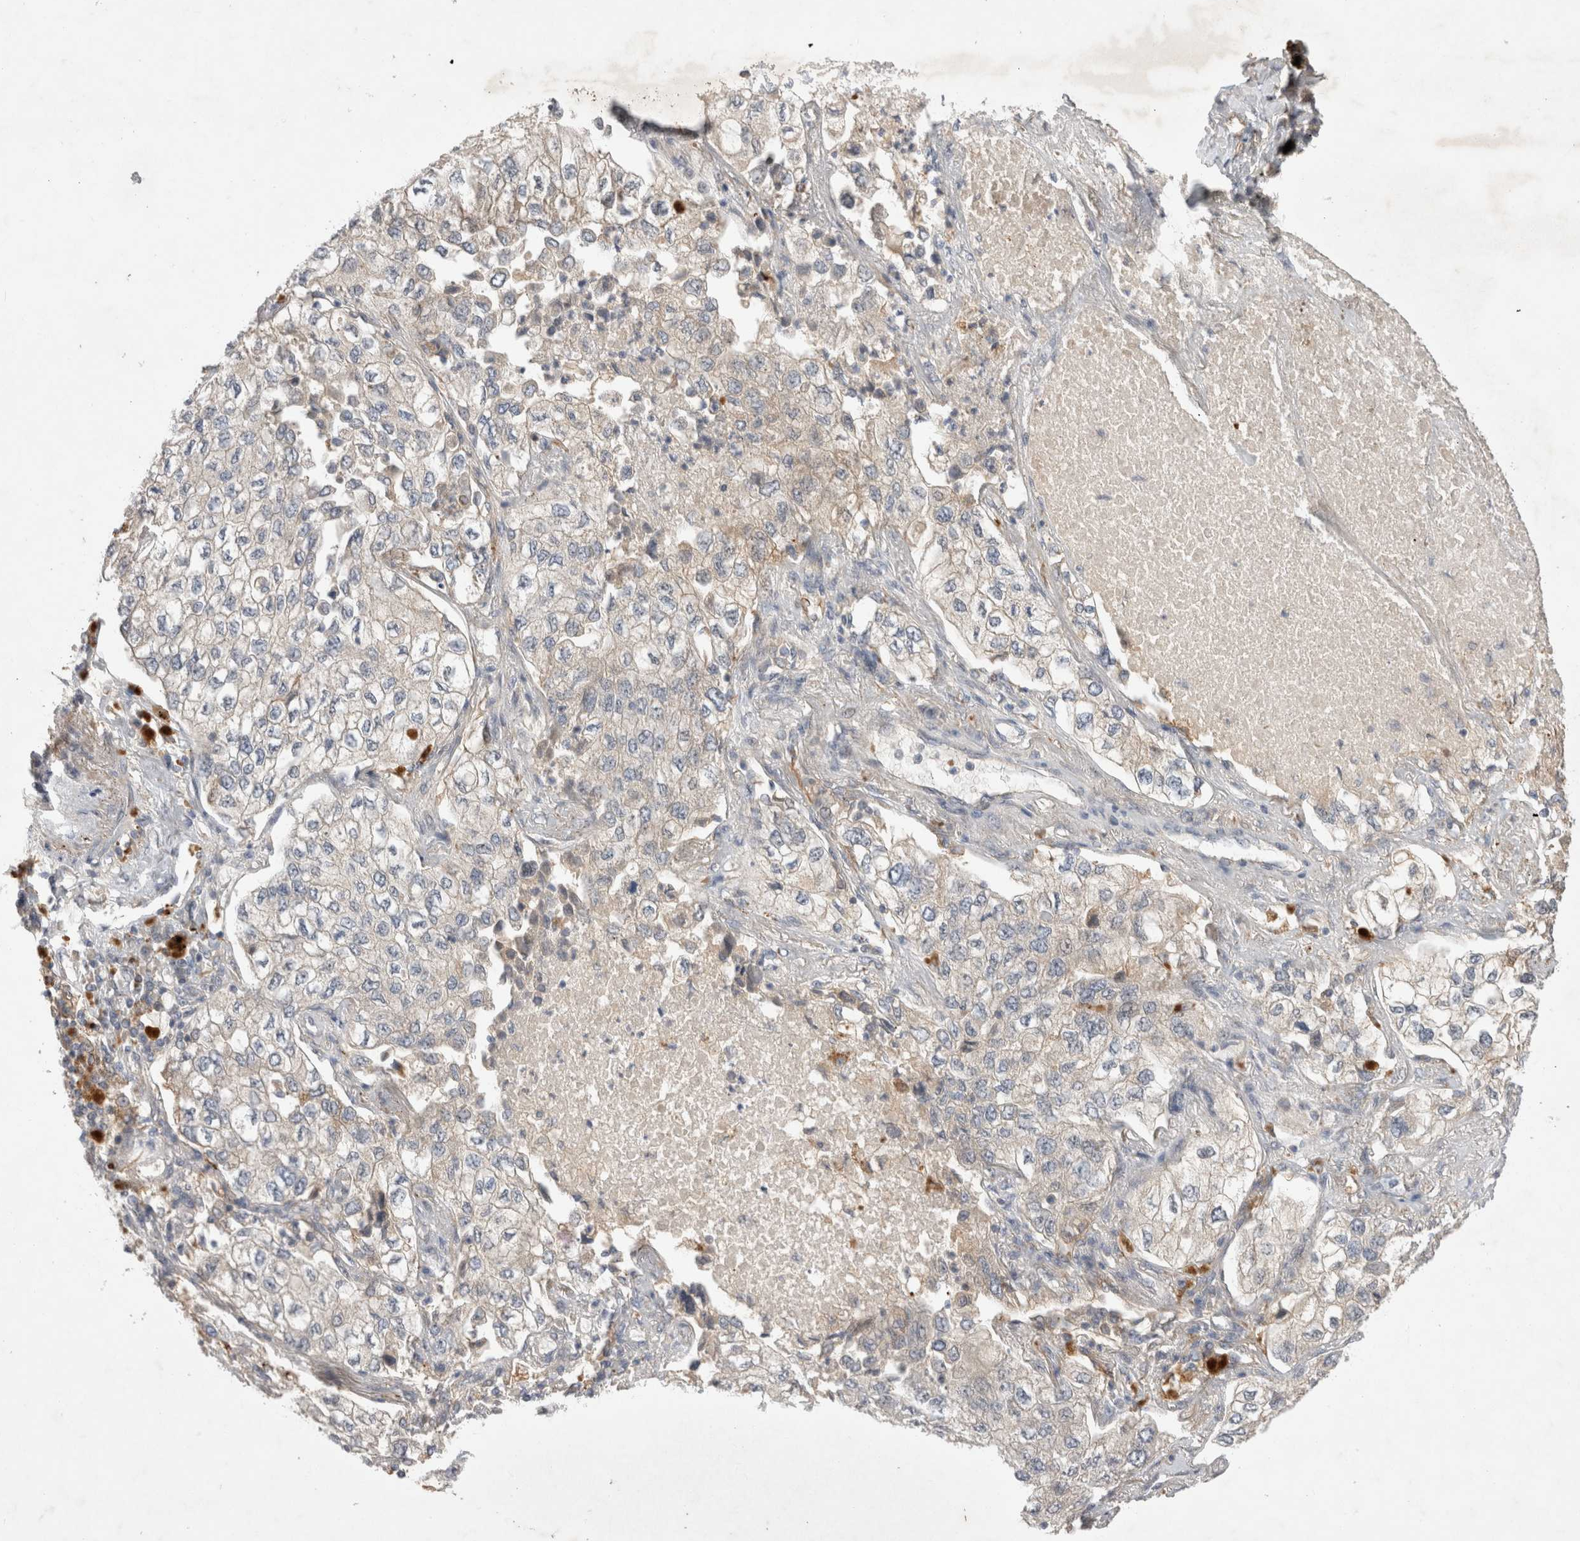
{"staining": {"intensity": "weak", "quantity": "<25%", "location": "cytoplasmic/membranous"}, "tissue": "lung cancer", "cell_type": "Tumor cells", "image_type": "cancer", "snomed": [{"axis": "morphology", "description": "Adenocarcinoma, NOS"}, {"axis": "topography", "description": "Lung"}], "caption": "Immunohistochemistry of human adenocarcinoma (lung) reveals no positivity in tumor cells.", "gene": "NMU", "patient": {"sex": "male", "age": 63}}